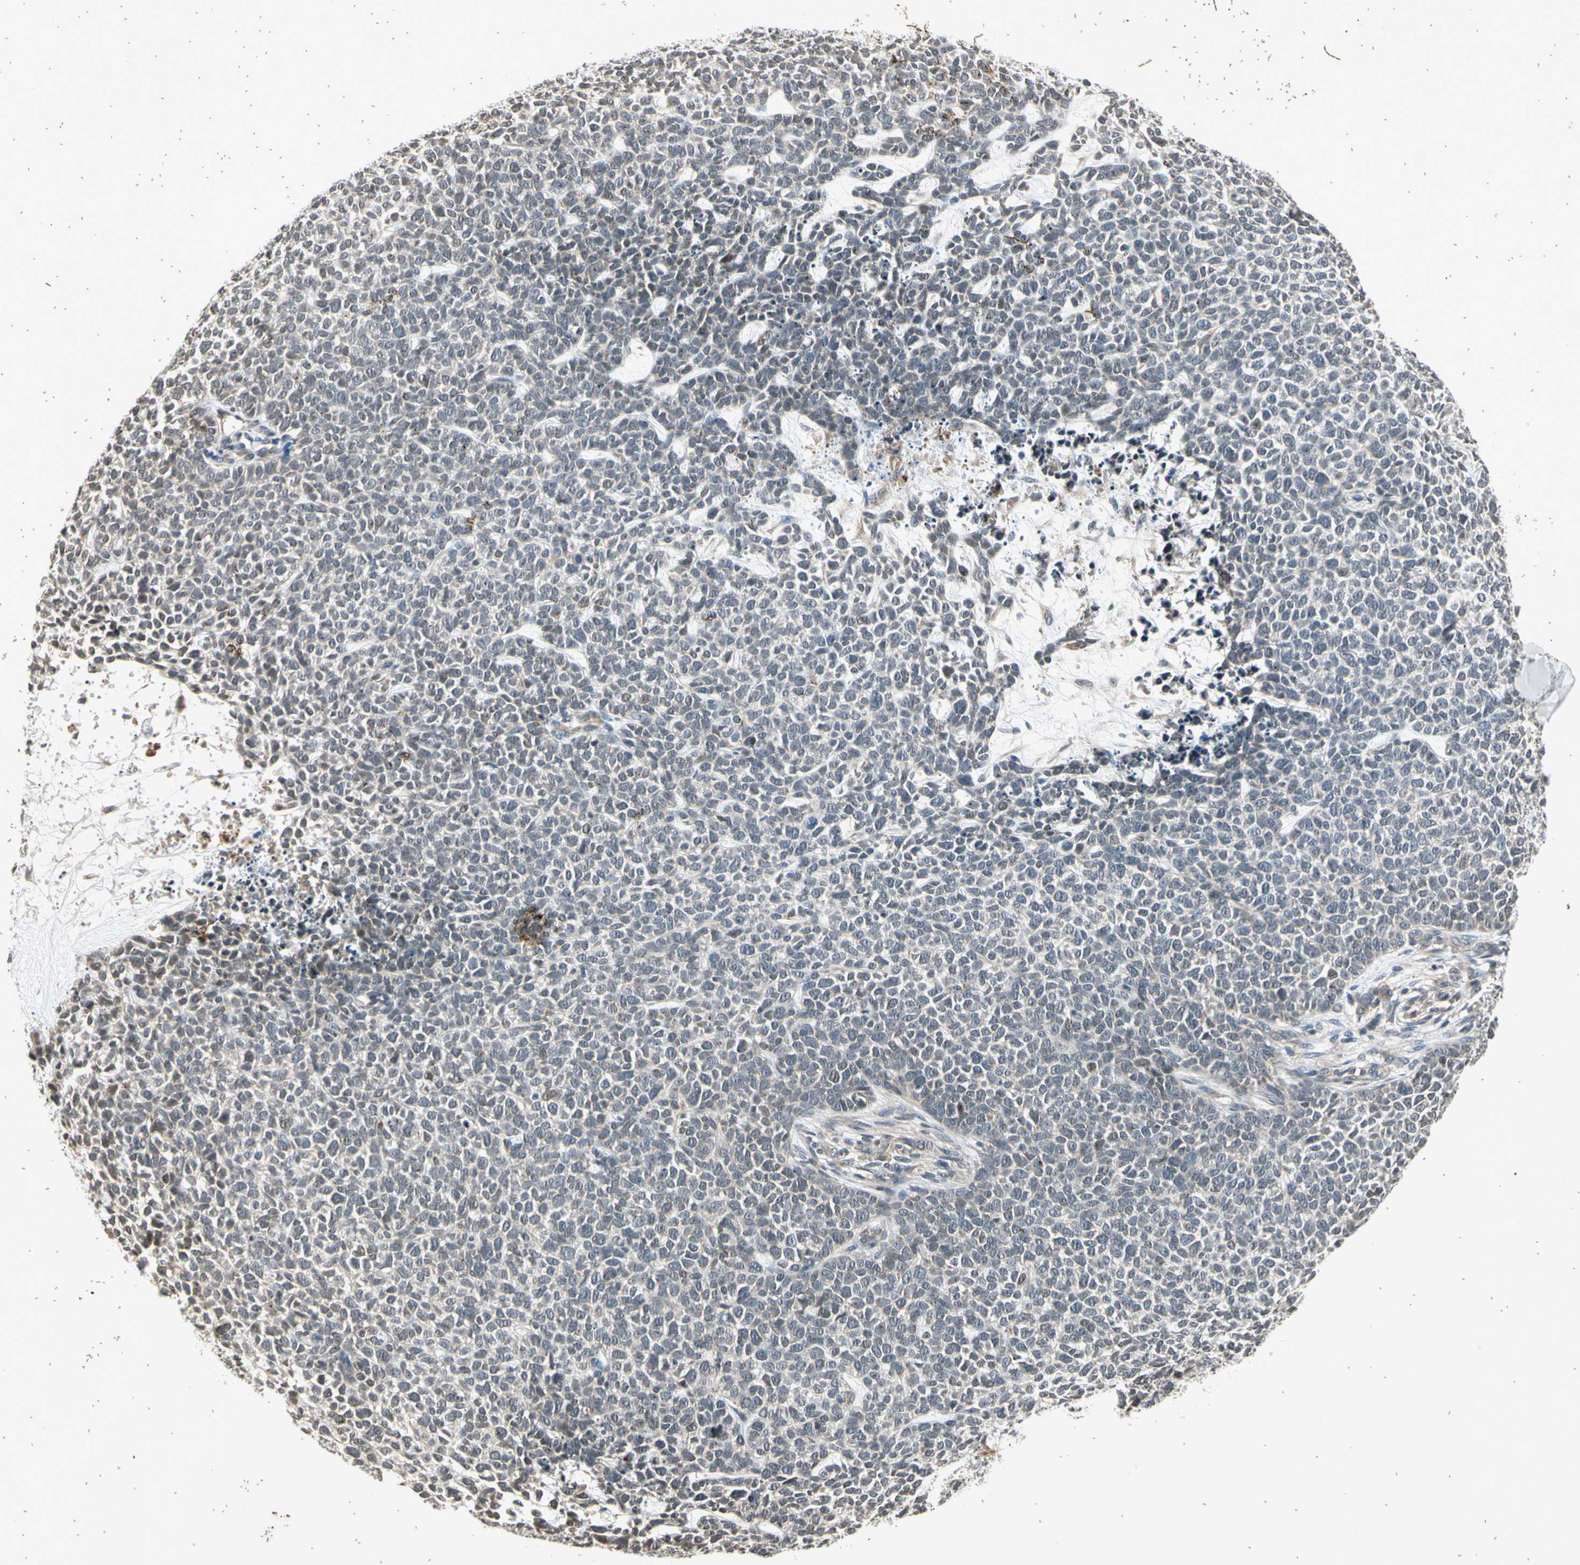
{"staining": {"intensity": "negative", "quantity": "none", "location": "none"}, "tissue": "skin cancer", "cell_type": "Tumor cells", "image_type": "cancer", "snomed": [{"axis": "morphology", "description": "Basal cell carcinoma"}, {"axis": "topography", "description": "Skin"}], "caption": "The histopathology image reveals no significant expression in tumor cells of skin cancer.", "gene": "EFNB2", "patient": {"sex": "female", "age": 84}}